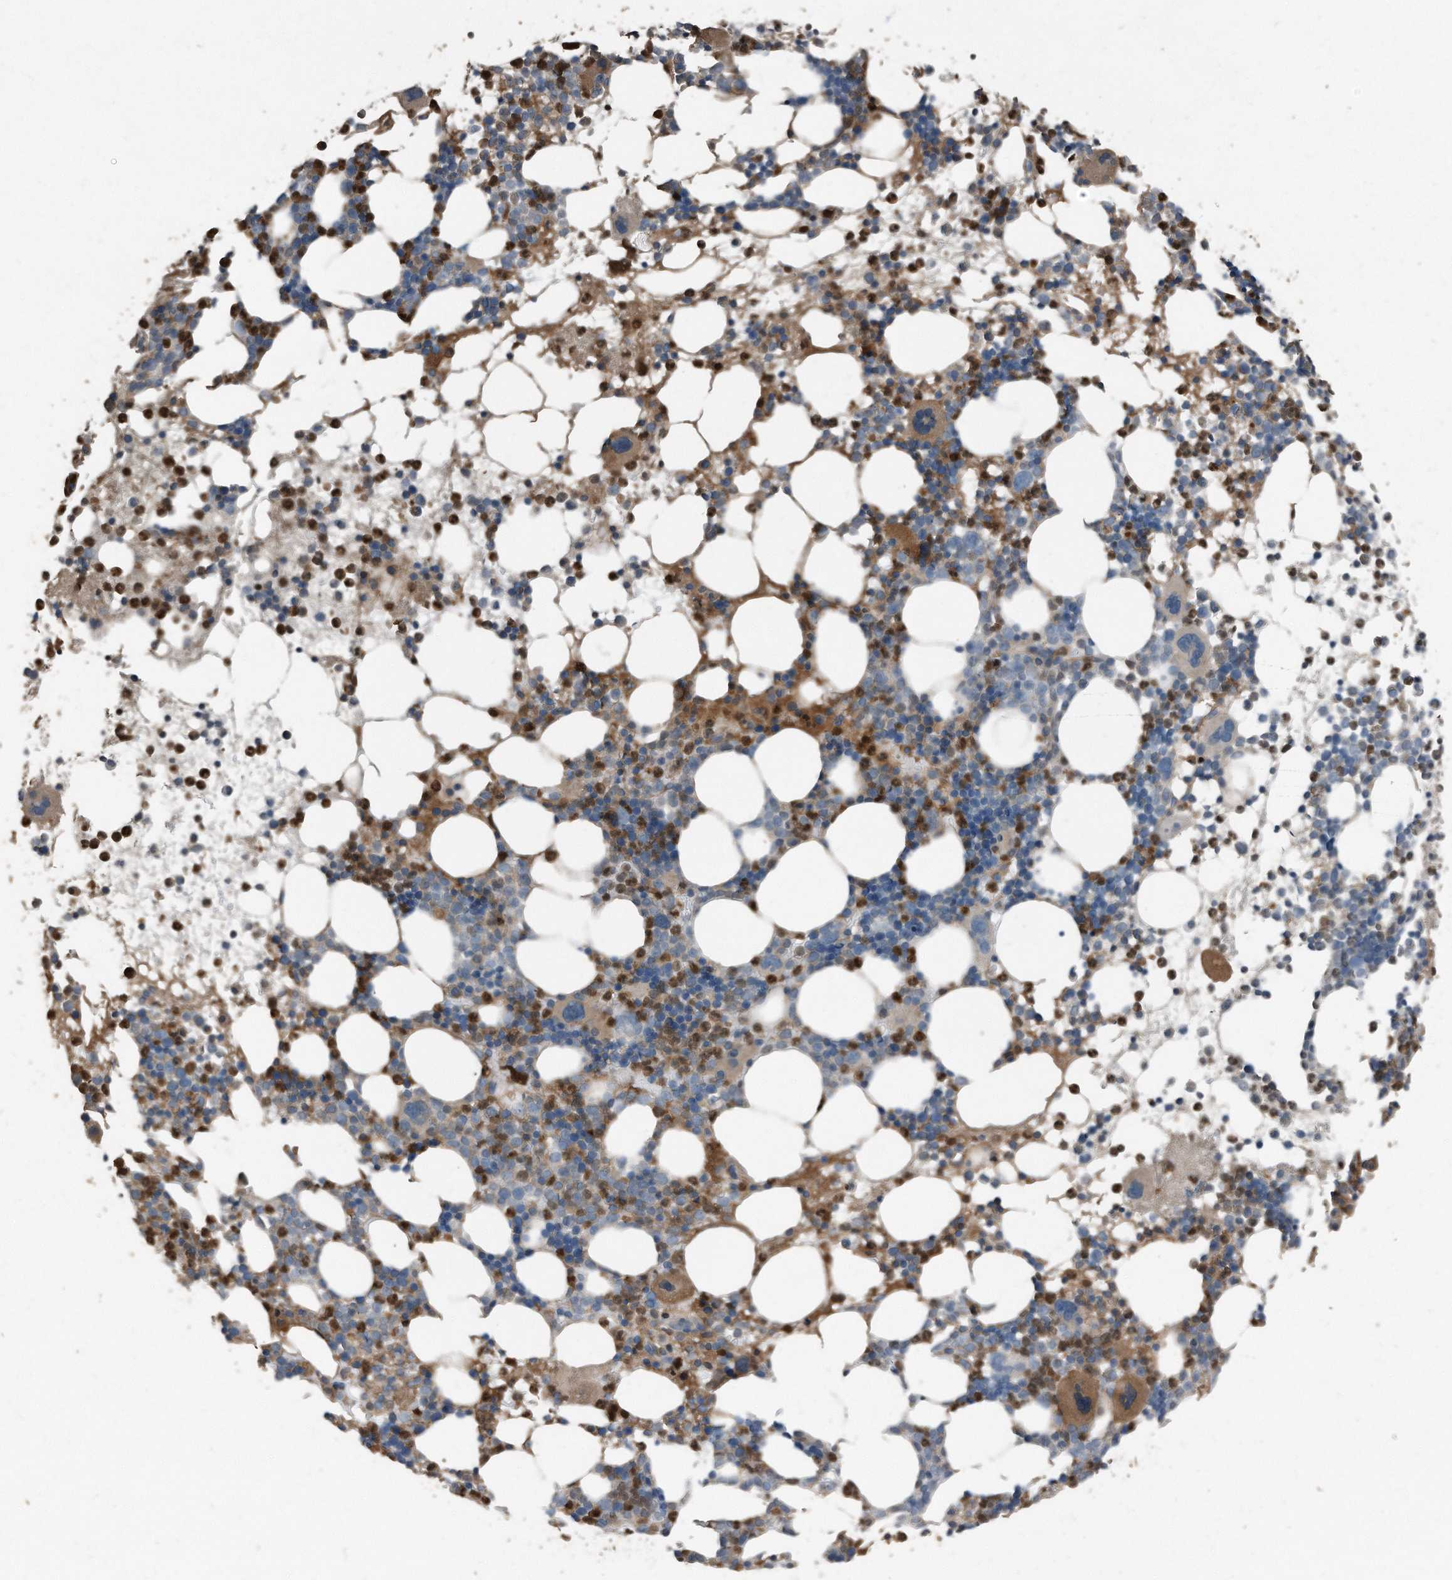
{"staining": {"intensity": "strong", "quantity": "<25%", "location": "cytoplasmic/membranous"}, "tissue": "bone marrow", "cell_type": "Hematopoietic cells", "image_type": "normal", "snomed": [{"axis": "morphology", "description": "Normal tissue, NOS"}, {"axis": "topography", "description": "Bone marrow"}], "caption": "Normal bone marrow shows strong cytoplasmic/membranous expression in approximately <25% of hematopoietic cells, visualized by immunohistochemistry. The staining is performed using DAB brown chromogen to label protein expression. The nuclei are counter-stained blue using hematoxylin.", "gene": "C9", "patient": {"sex": "female", "age": 57}}